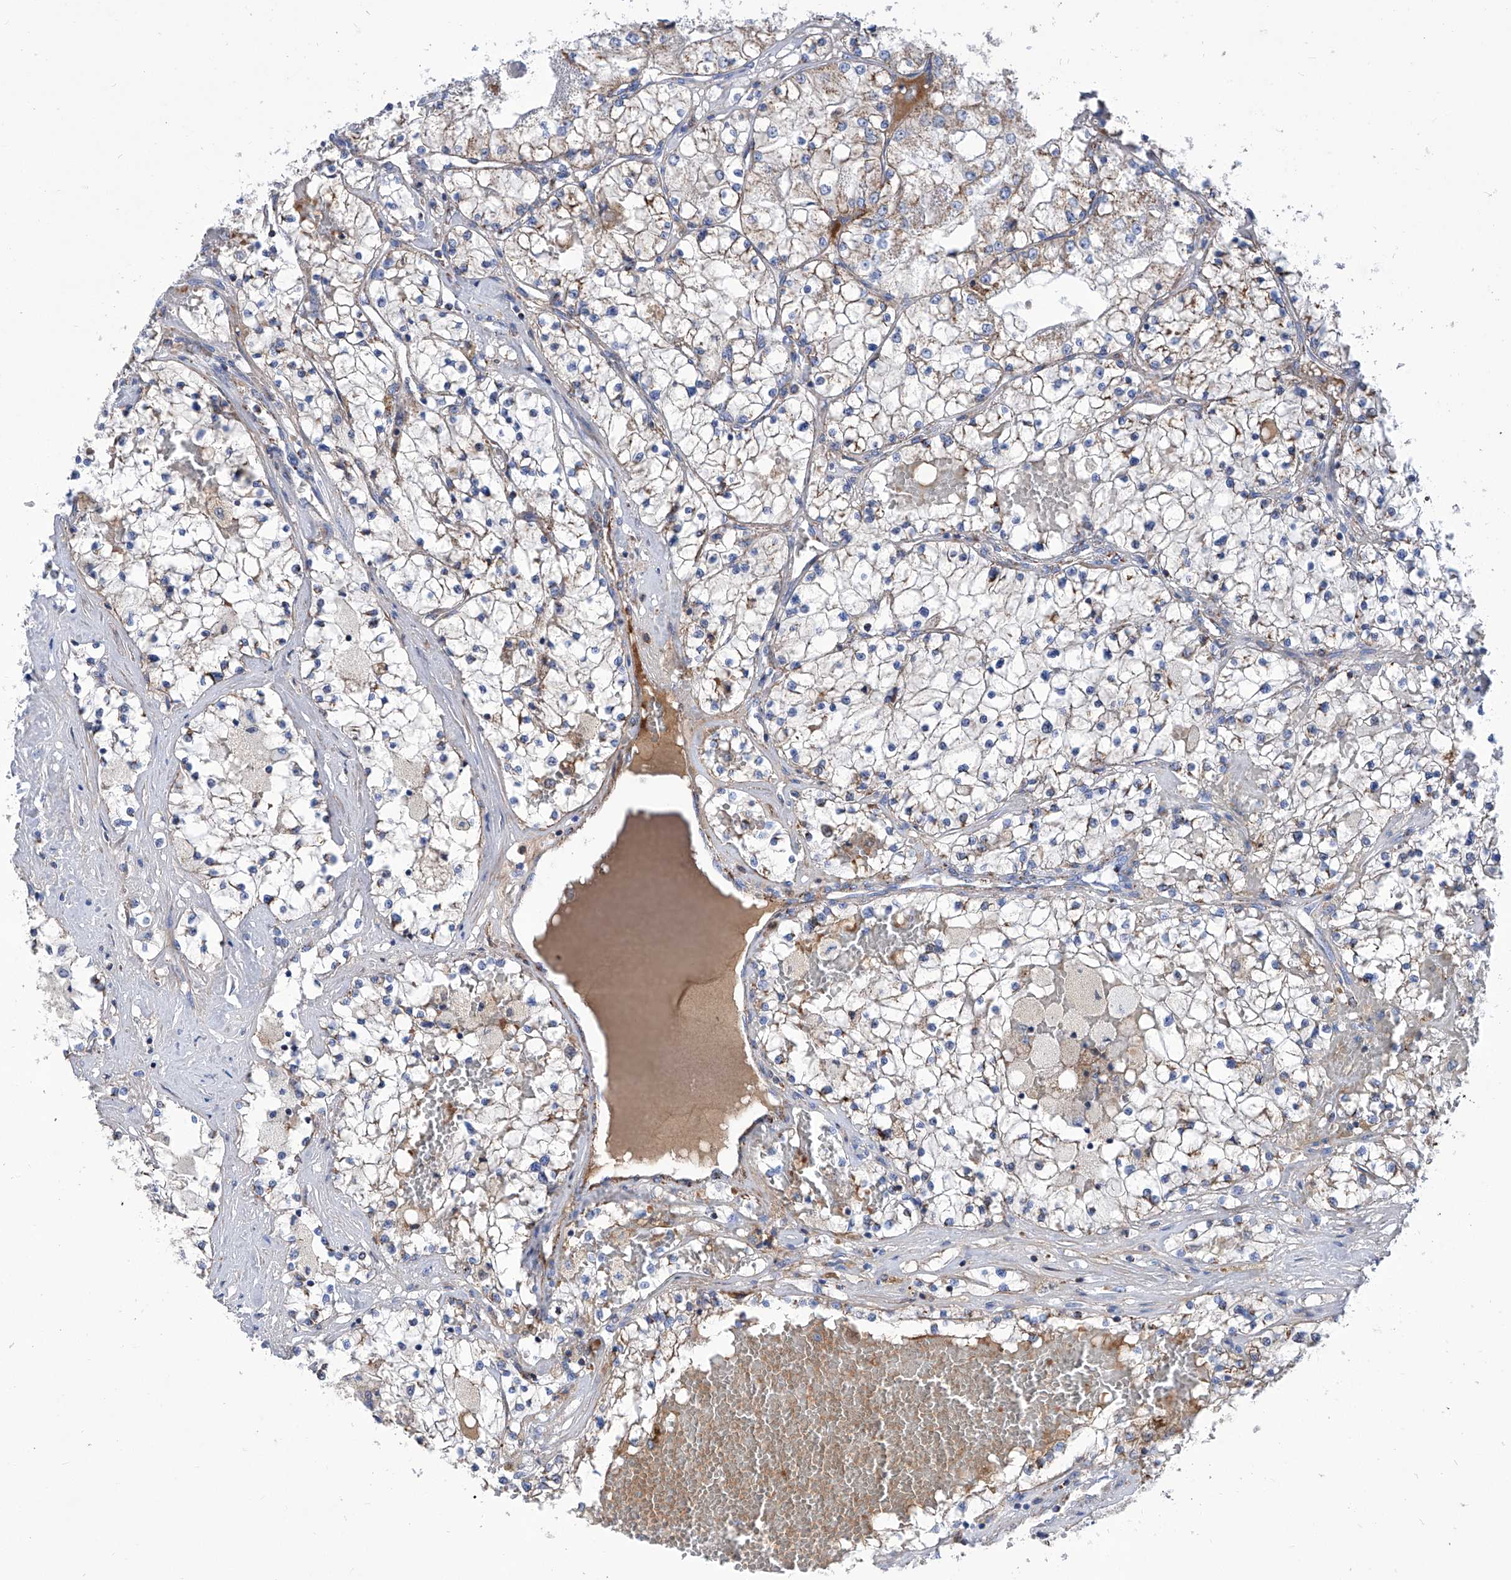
{"staining": {"intensity": "weak", "quantity": "25%-75%", "location": "cytoplasmic/membranous"}, "tissue": "renal cancer", "cell_type": "Tumor cells", "image_type": "cancer", "snomed": [{"axis": "morphology", "description": "Normal tissue, NOS"}, {"axis": "morphology", "description": "Adenocarcinoma, NOS"}, {"axis": "topography", "description": "Kidney"}], "caption": "Approximately 25%-75% of tumor cells in human renal adenocarcinoma demonstrate weak cytoplasmic/membranous protein staining as visualized by brown immunohistochemical staining.", "gene": "SRBD1", "patient": {"sex": "male", "age": 68}}